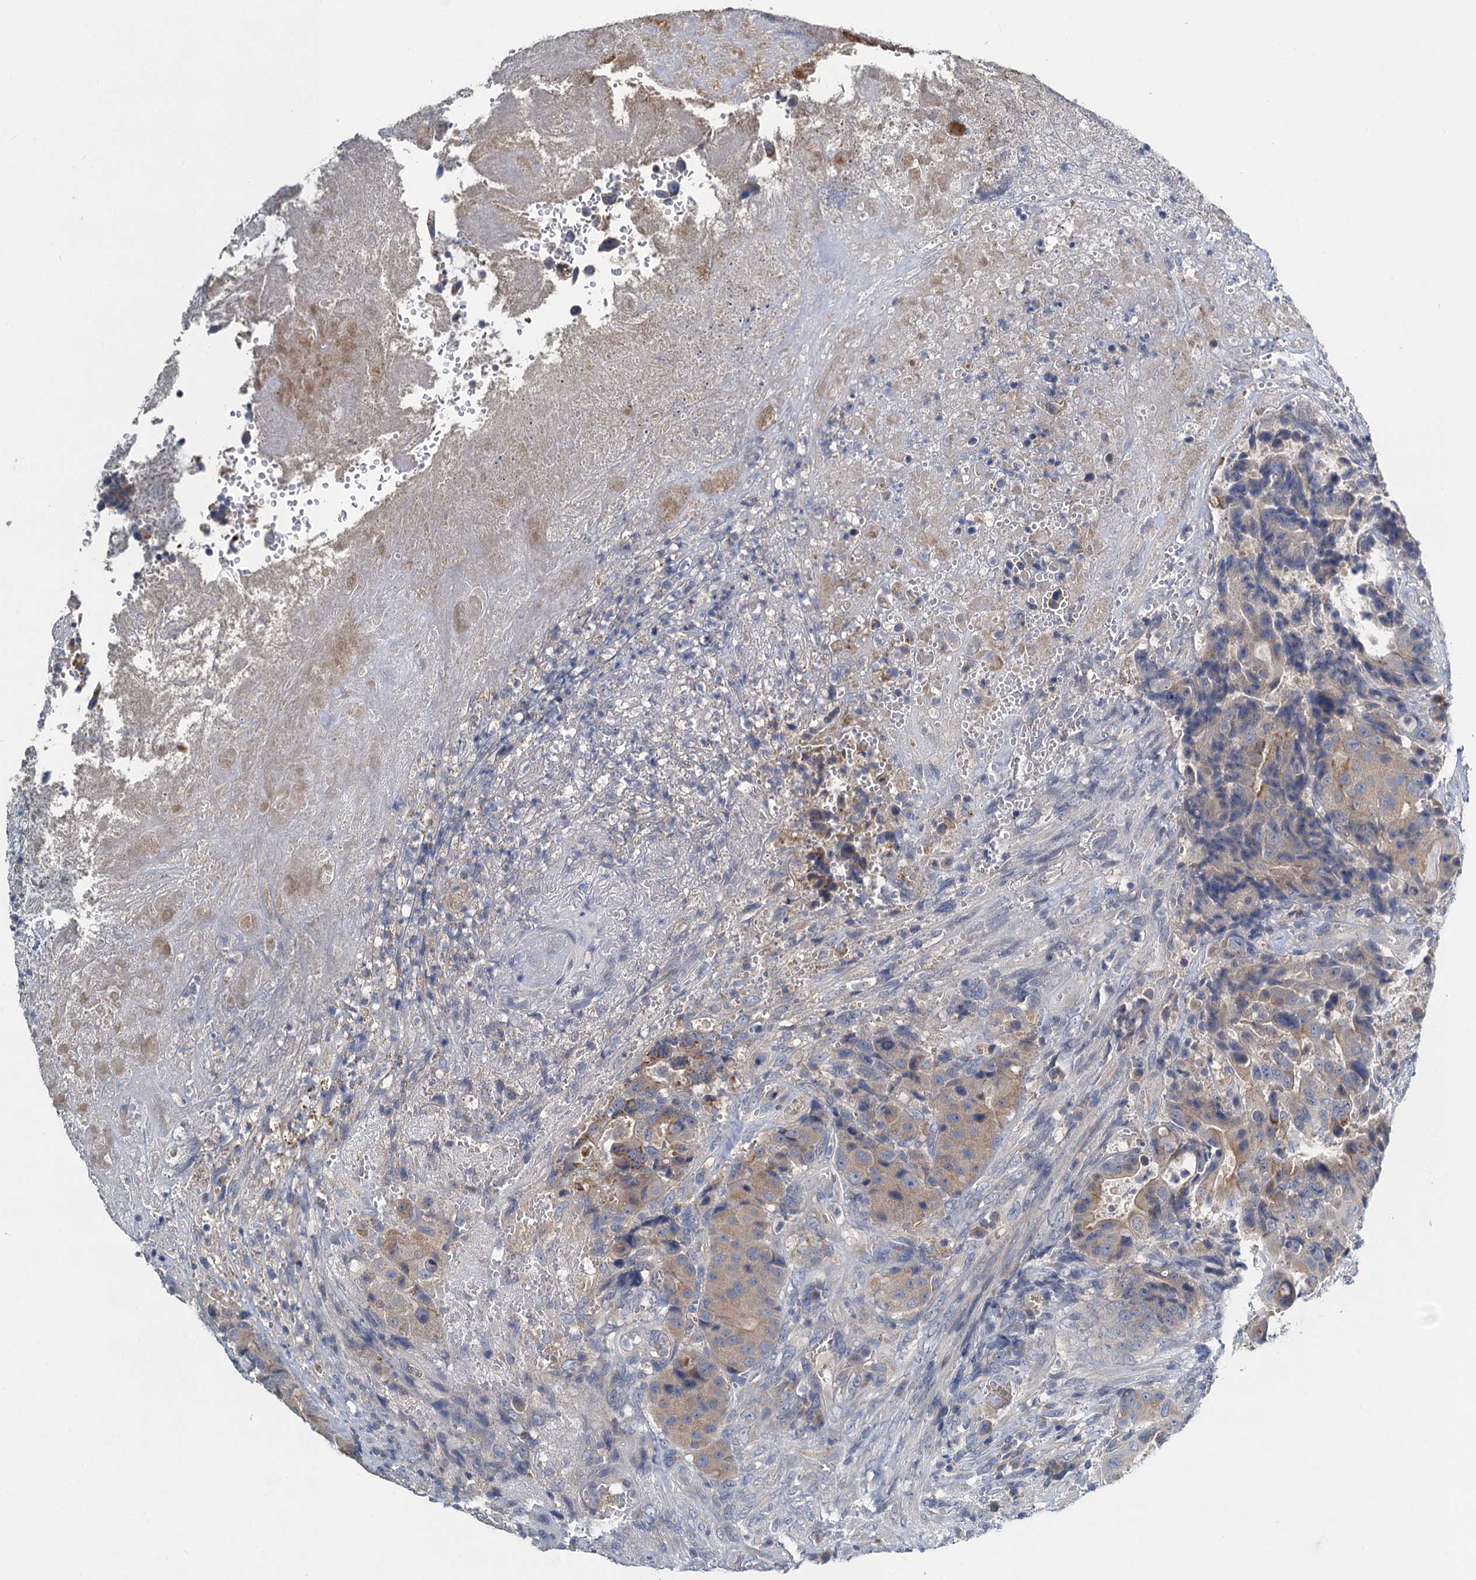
{"staining": {"intensity": "negative", "quantity": "none", "location": "none"}, "tissue": "colorectal cancer", "cell_type": "Tumor cells", "image_type": "cancer", "snomed": [{"axis": "morphology", "description": "Adenocarcinoma, NOS"}, {"axis": "topography", "description": "Rectum"}], "caption": "An IHC micrograph of adenocarcinoma (colorectal) is shown. There is no staining in tumor cells of adenocarcinoma (colorectal).", "gene": "SNAP29", "patient": {"sex": "male", "age": 69}}